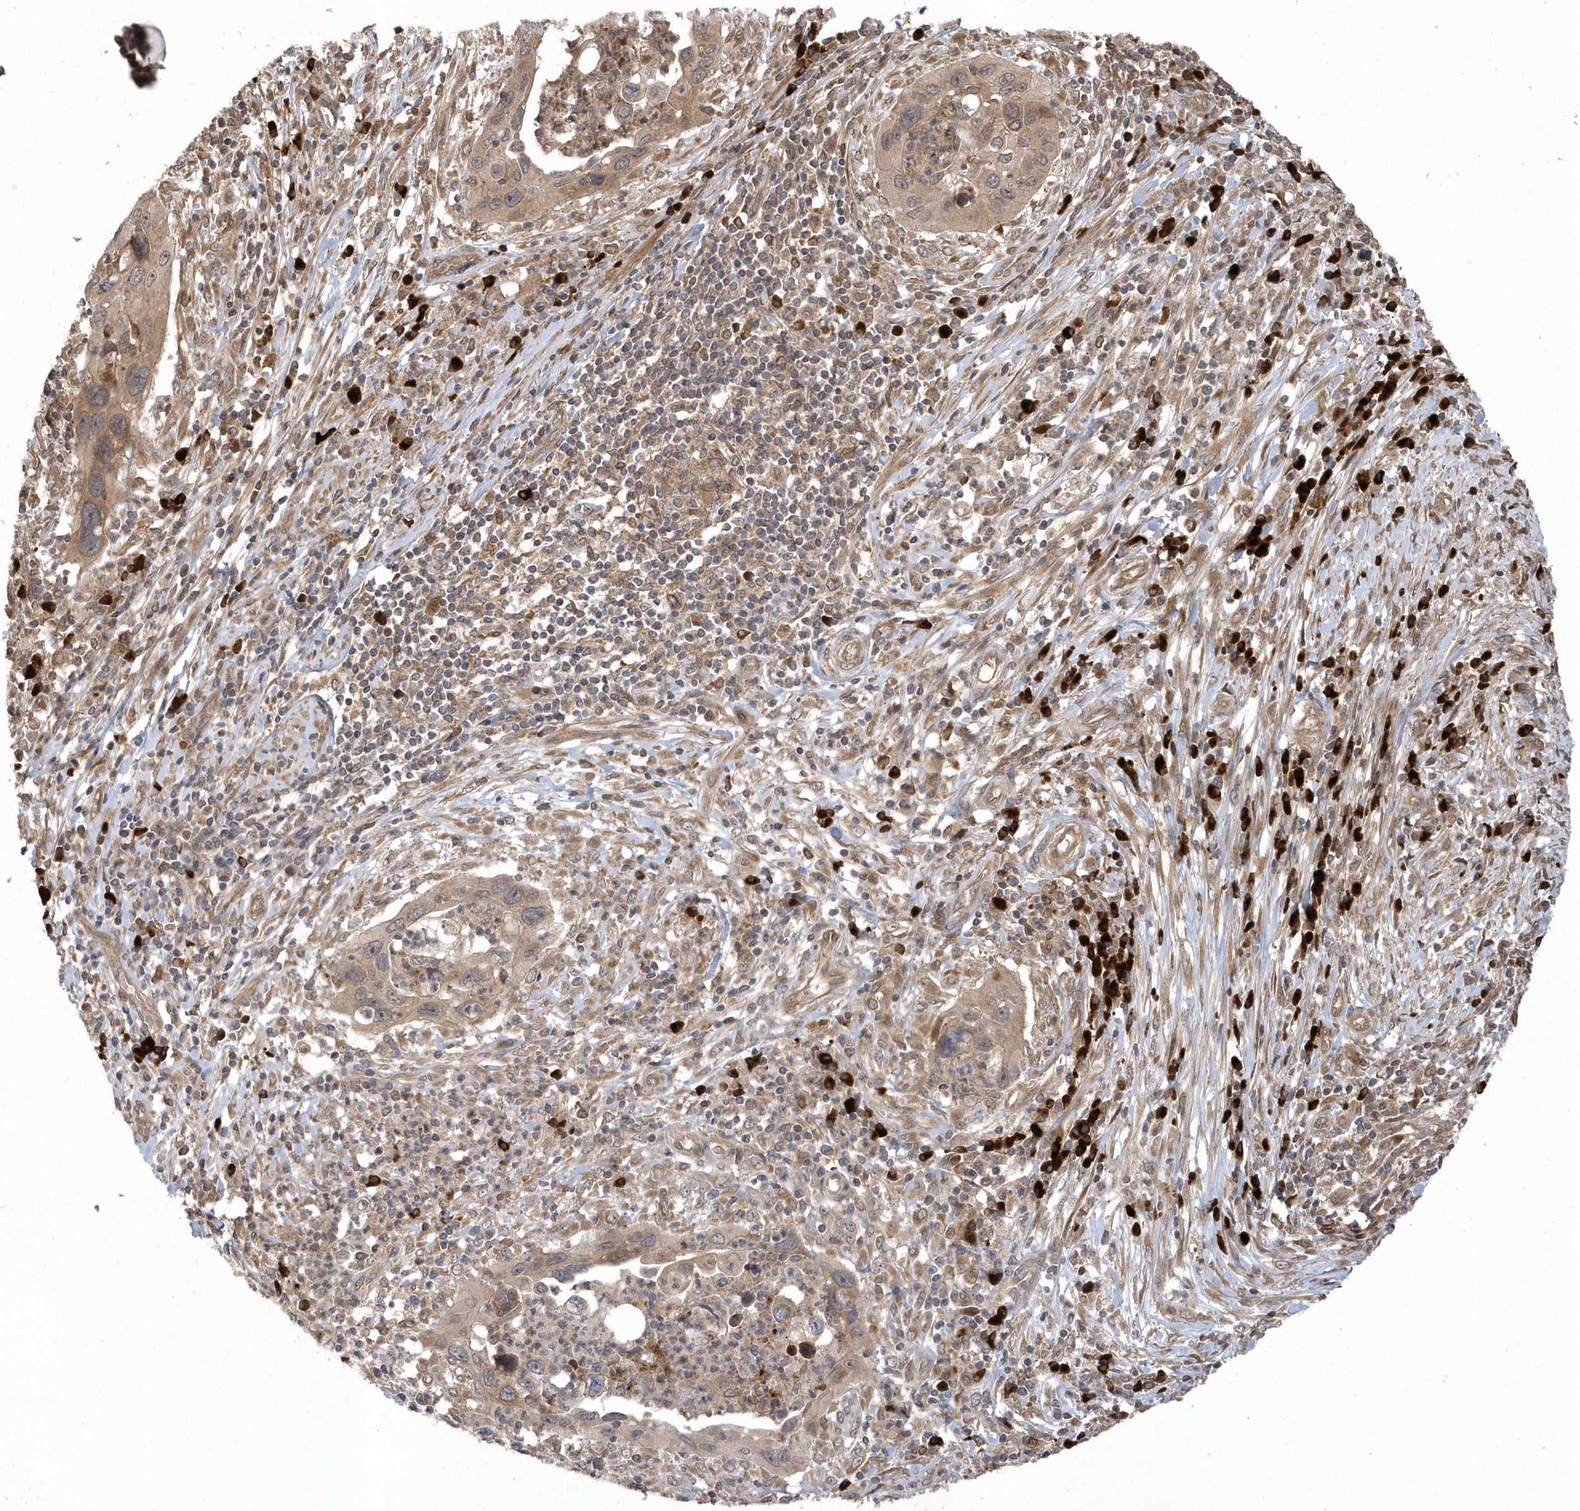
{"staining": {"intensity": "weak", "quantity": "25%-75%", "location": "cytoplasmic/membranous"}, "tissue": "cervical cancer", "cell_type": "Tumor cells", "image_type": "cancer", "snomed": [{"axis": "morphology", "description": "Squamous cell carcinoma, NOS"}, {"axis": "topography", "description": "Cervix"}], "caption": "Squamous cell carcinoma (cervical) tissue exhibits weak cytoplasmic/membranous staining in approximately 25%-75% of tumor cells, visualized by immunohistochemistry.", "gene": "HERPUD1", "patient": {"sex": "female", "age": 38}}